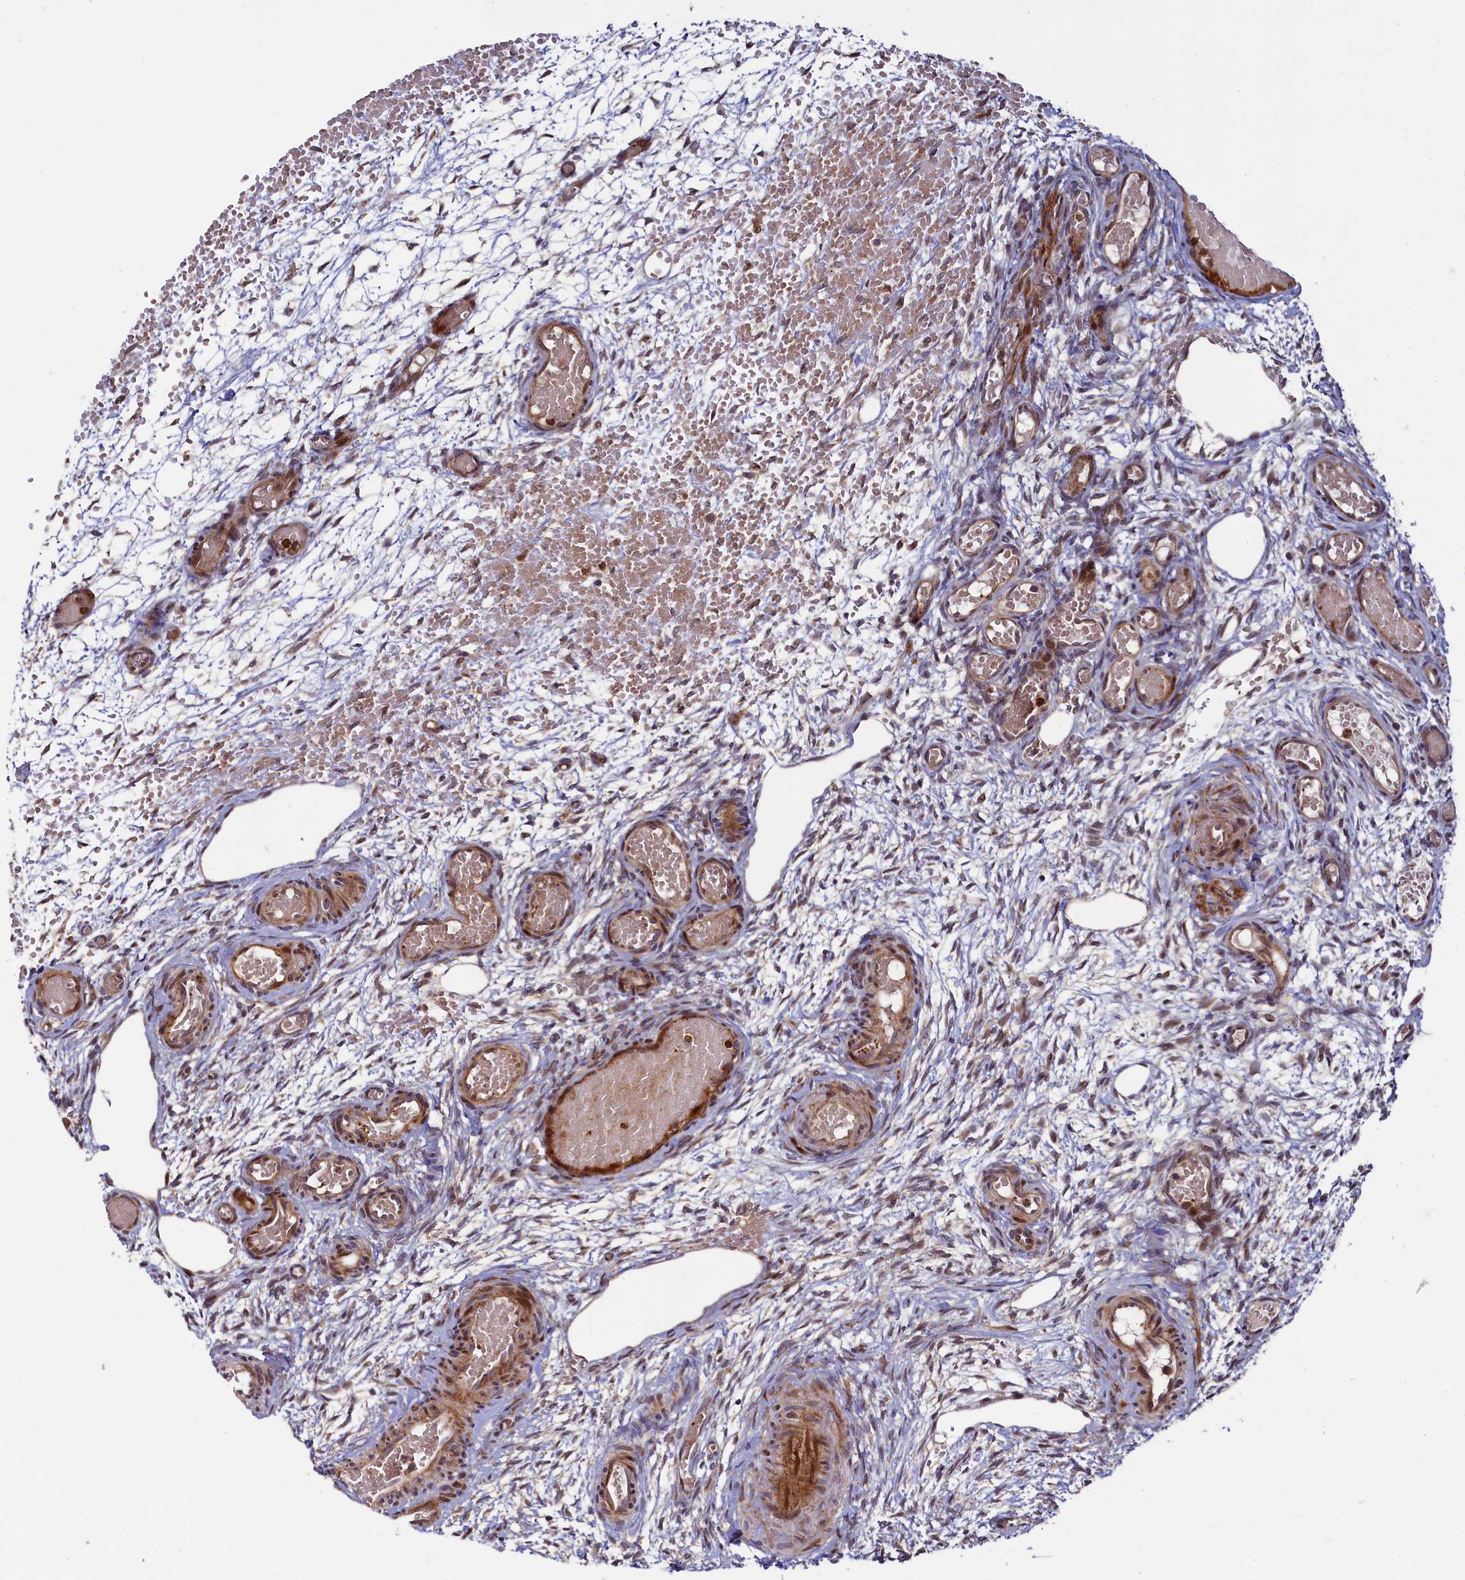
{"staining": {"intensity": "strong", "quantity": ">75%", "location": "cytoplasmic/membranous"}, "tissue": "ovary", "cell_type": "Follicle cells", "image_type": "normal", "snomed": [{"axis": "morphology", "description": "Adenocarcinoma, NOS"}, {"axis": "topography", "description": "Endometrium"}], "caption": "Immunohistochemical staining of normal ovary reveals high levels of strong cytoplasmic/membranous staining in about >75% of follicle cells.", "gene": "PIK3C3", "patient": {"sex": "female", "age": 32}}